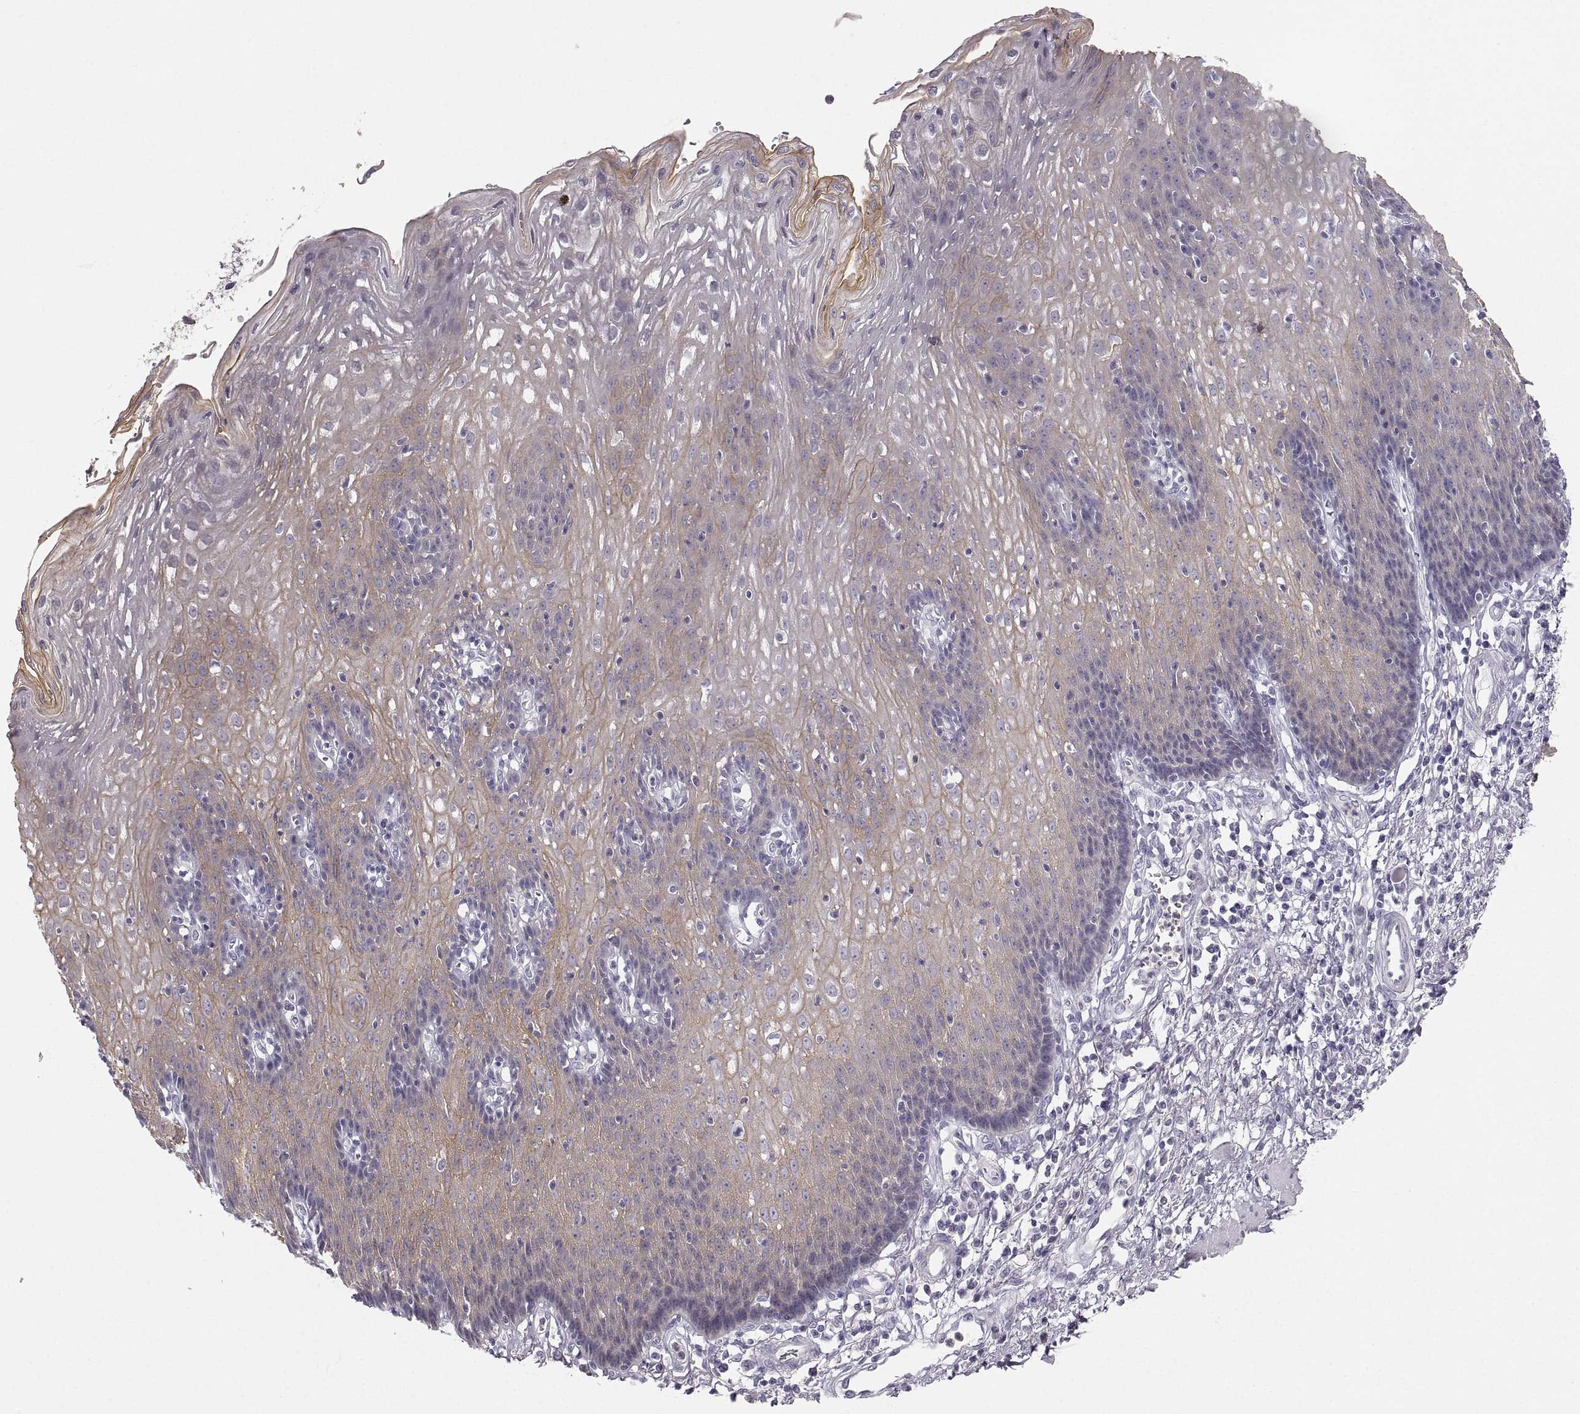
{"staining": {"intensity": "weak", "quantity": "25%-75%", "location": "cytoplasmic/membranous"}, "tissue": "esophagus", "cell_type": "Squamous epithelial cells", "image_type": "normal", "snomed": [{"axis": "morphology", "description": "Normal tissue, NOS"}, {"axis": "topography", "description": "Esophagus"}], "caption": "Protein analysis of normal esophagus displays weak cytoplasmic/membranous expression in approximately 25%-75% of squamous epithelial cells.", "gene": "ZNF185", "patient": {"sex": "male", "age": 57}}